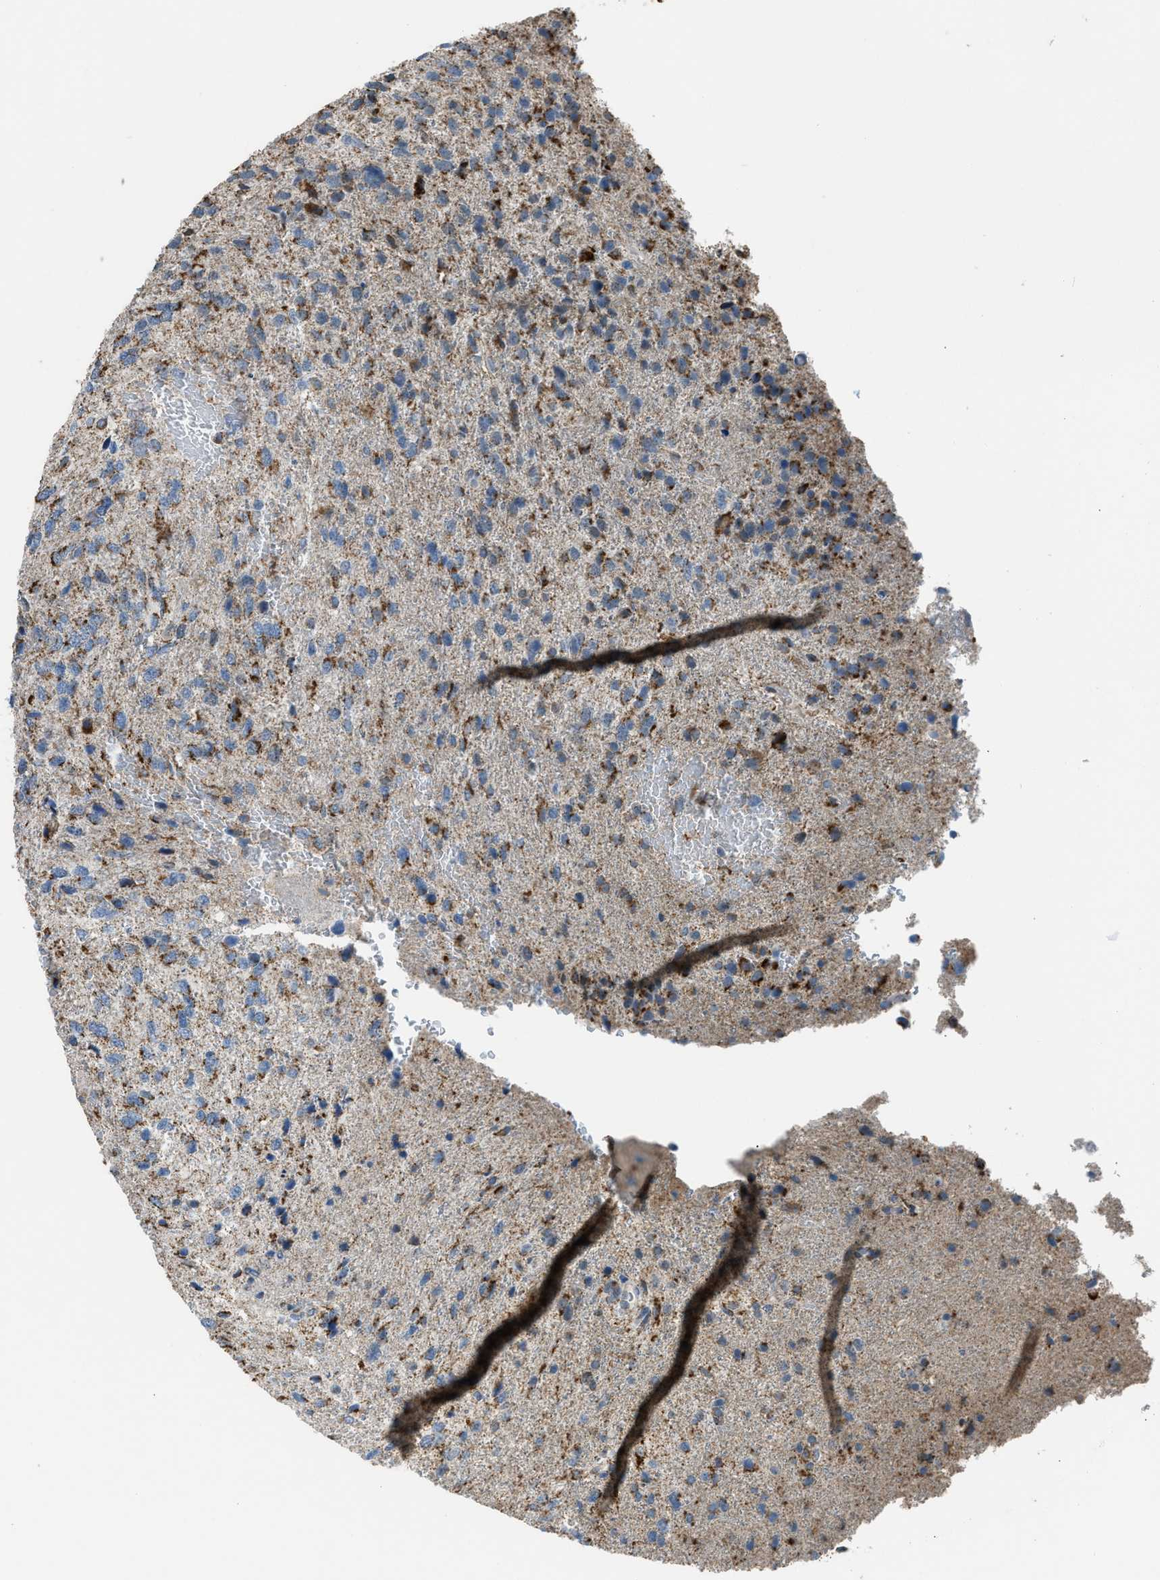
{"staining": {"intensity": "moderate", "quantity": "25%-75%", "location": "cytoplasmic/membranous"}, "tissue": "glioma", "cell_type": "Tumor cells", "image_type": "cancer", "snomed": [{"axis": "morphology", "description": "Glioma, malignant, High grade"}, {"axis": "topography", "description": "Brain"}], "caption": "This photomicrograph shows malignant glioma (high-grade) stained with IHC to label a protein in brown. The cytoplasmic/membranous of tumor cells show moderate positivity for the protein. Nuclei are counter-stained blue.", "gene": "SMIM20", "patient": {"sex": "female", "age": 58}}